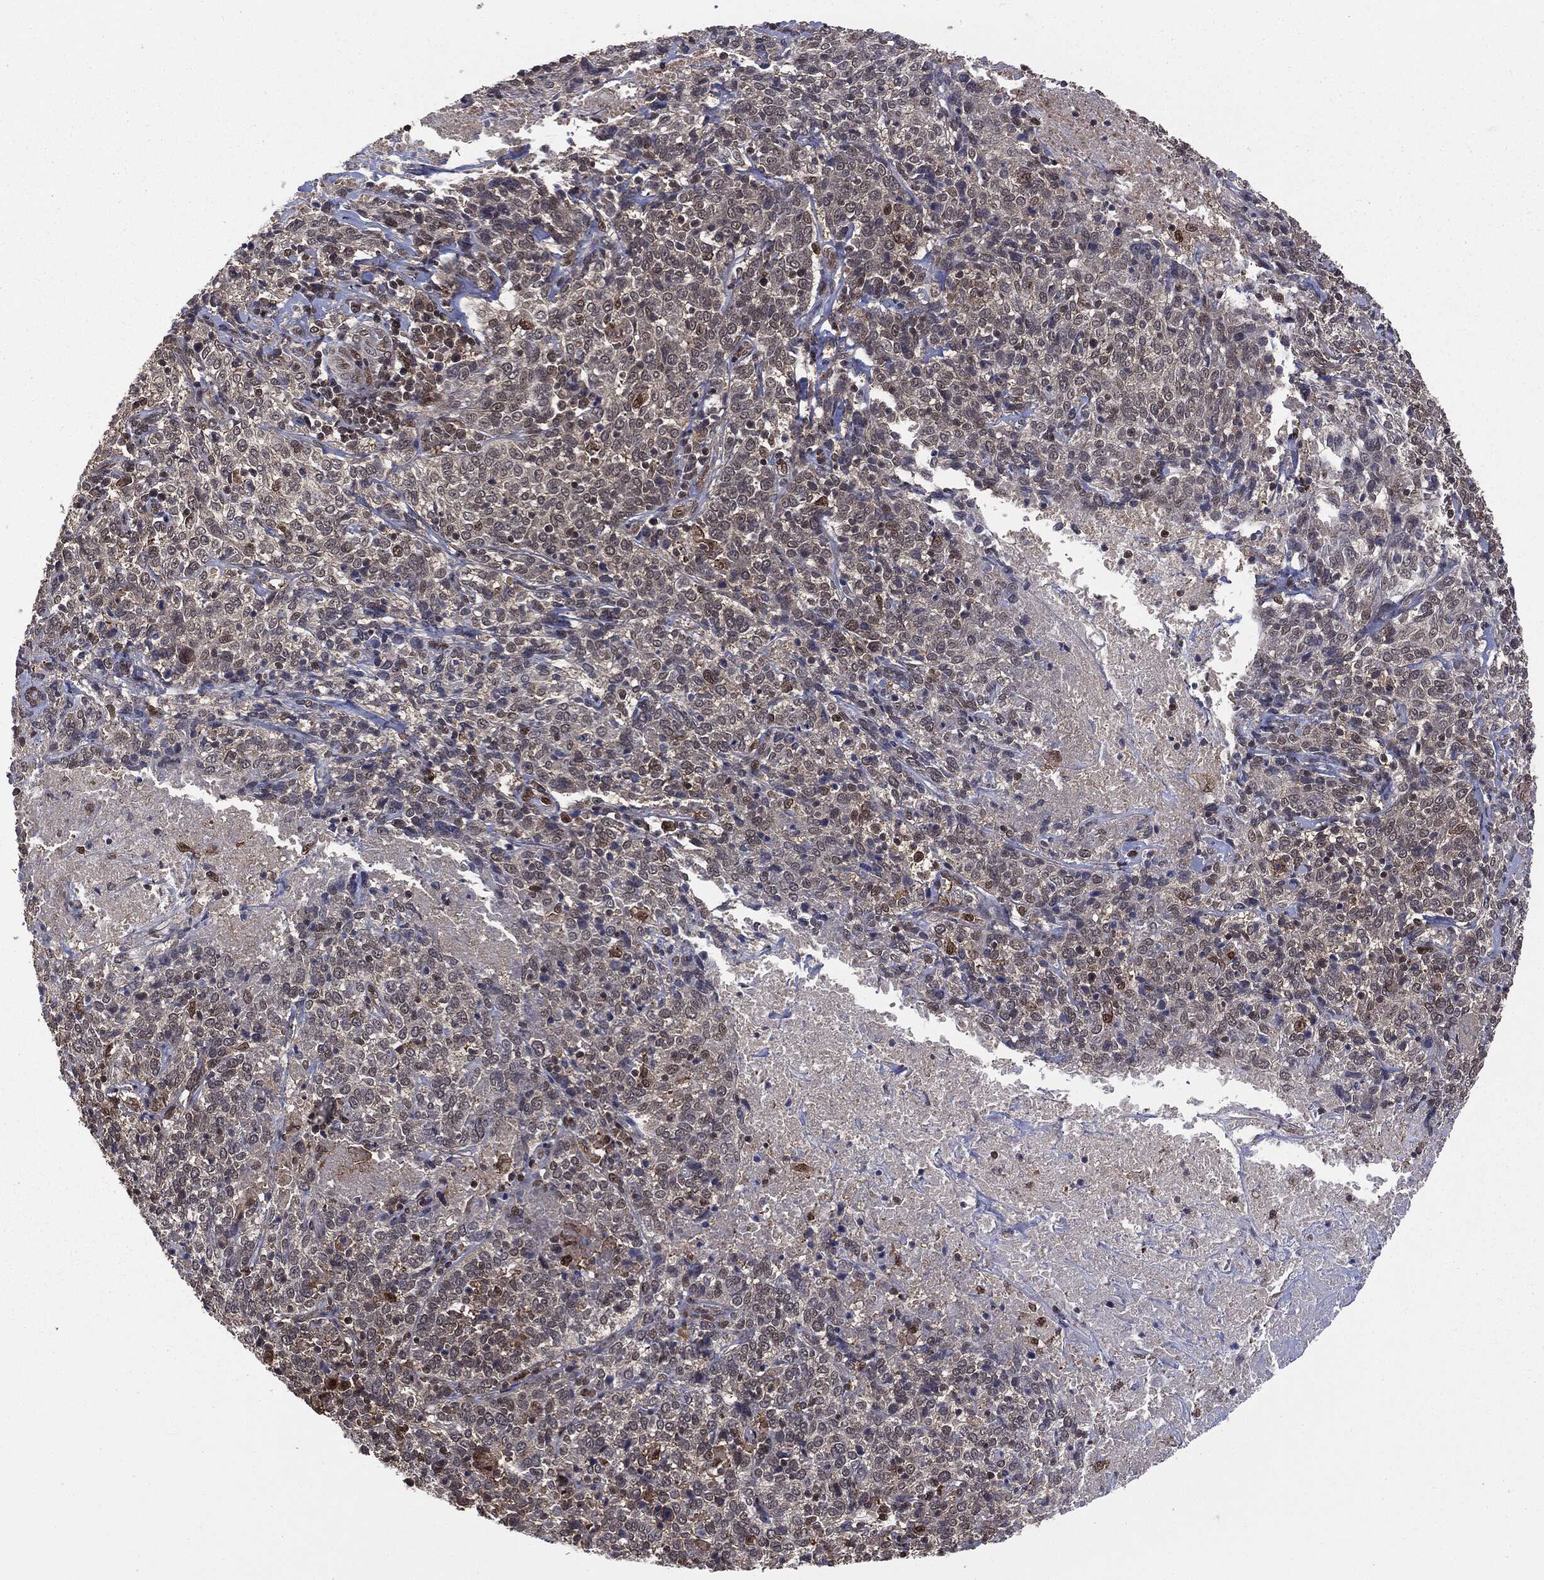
{"staining": {"intensity": "negative", "quantity": "none", "location": "none"}, "tissue": "cervical cancer", "cell_type": "Tumor cells", "image_type": "cancer", "snomed": [{"axis": "morphology", "description": "Squamous cell carcinoma, NOS"}, {"axis": "topography", "description": "Cervix"}], "caption": "Protein analysis of cervical squamous cell carcinoma displays no significant positivity in tumor cells.", "gene": "PTPA", "patient": {"sex": "female", "age": 46}}